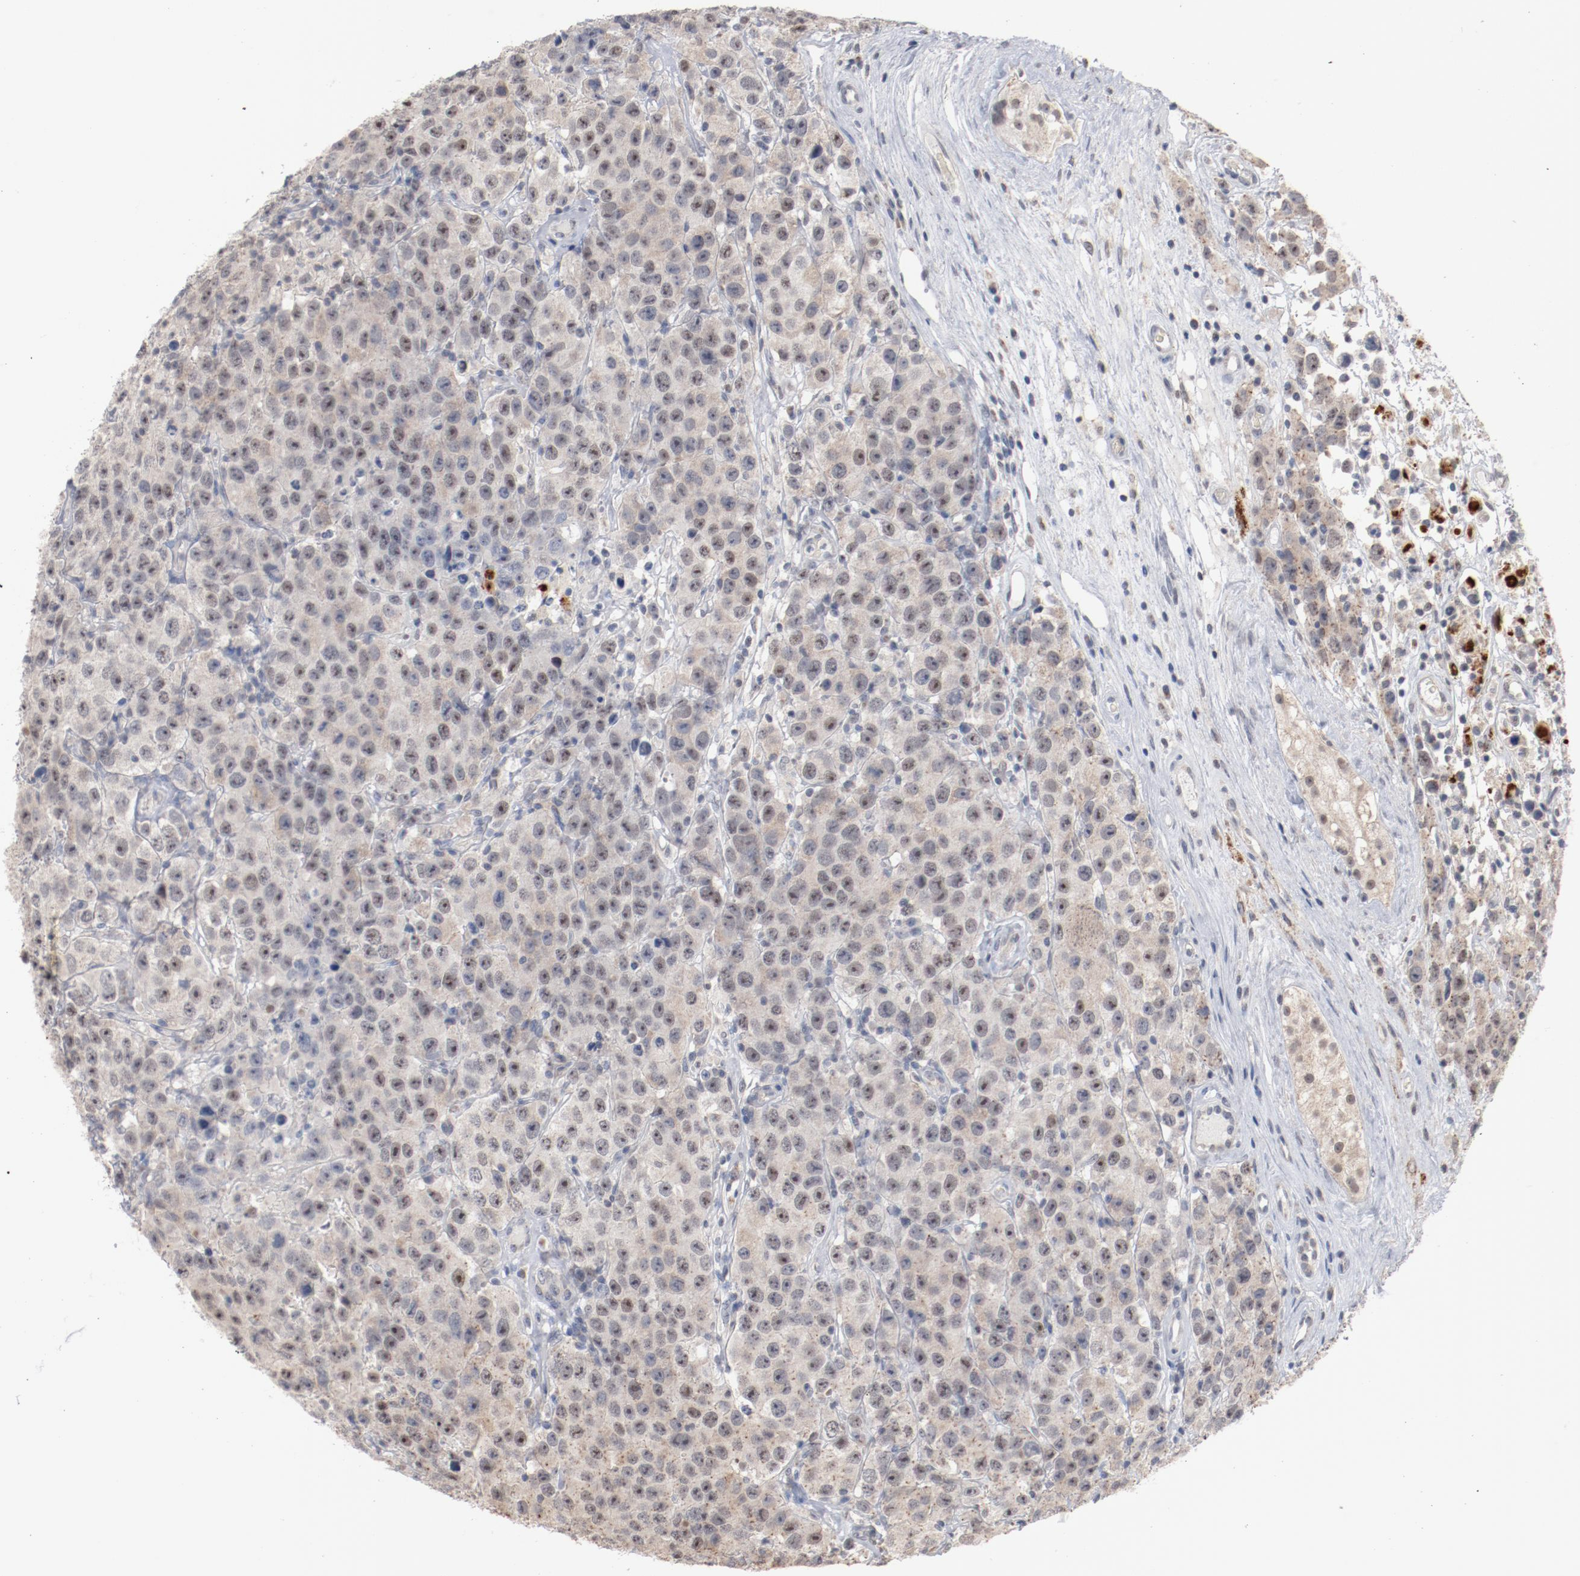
{"staining": {"intensity": "negative", "quantity": "none", "location": "none"}, "tissue": "testis cancer", "cell_type": "Tumor cells", "image_type": "cancer", "snomed": [{"axis": "morphology", "description": "Seminoma, NOS"}, {"axis": "topography", "description": "Testis"}], "caption": "High power microscopy photomicrograph of an immunohistochemistry (IHC) photomicrograph of testis cancer (seminoma), revealing no significant expression in tumor cells. (DAB IHC with hematoxylin counter stain).", "gene": "ERICH1", "patient": {"sex": "male", "age": 52}}